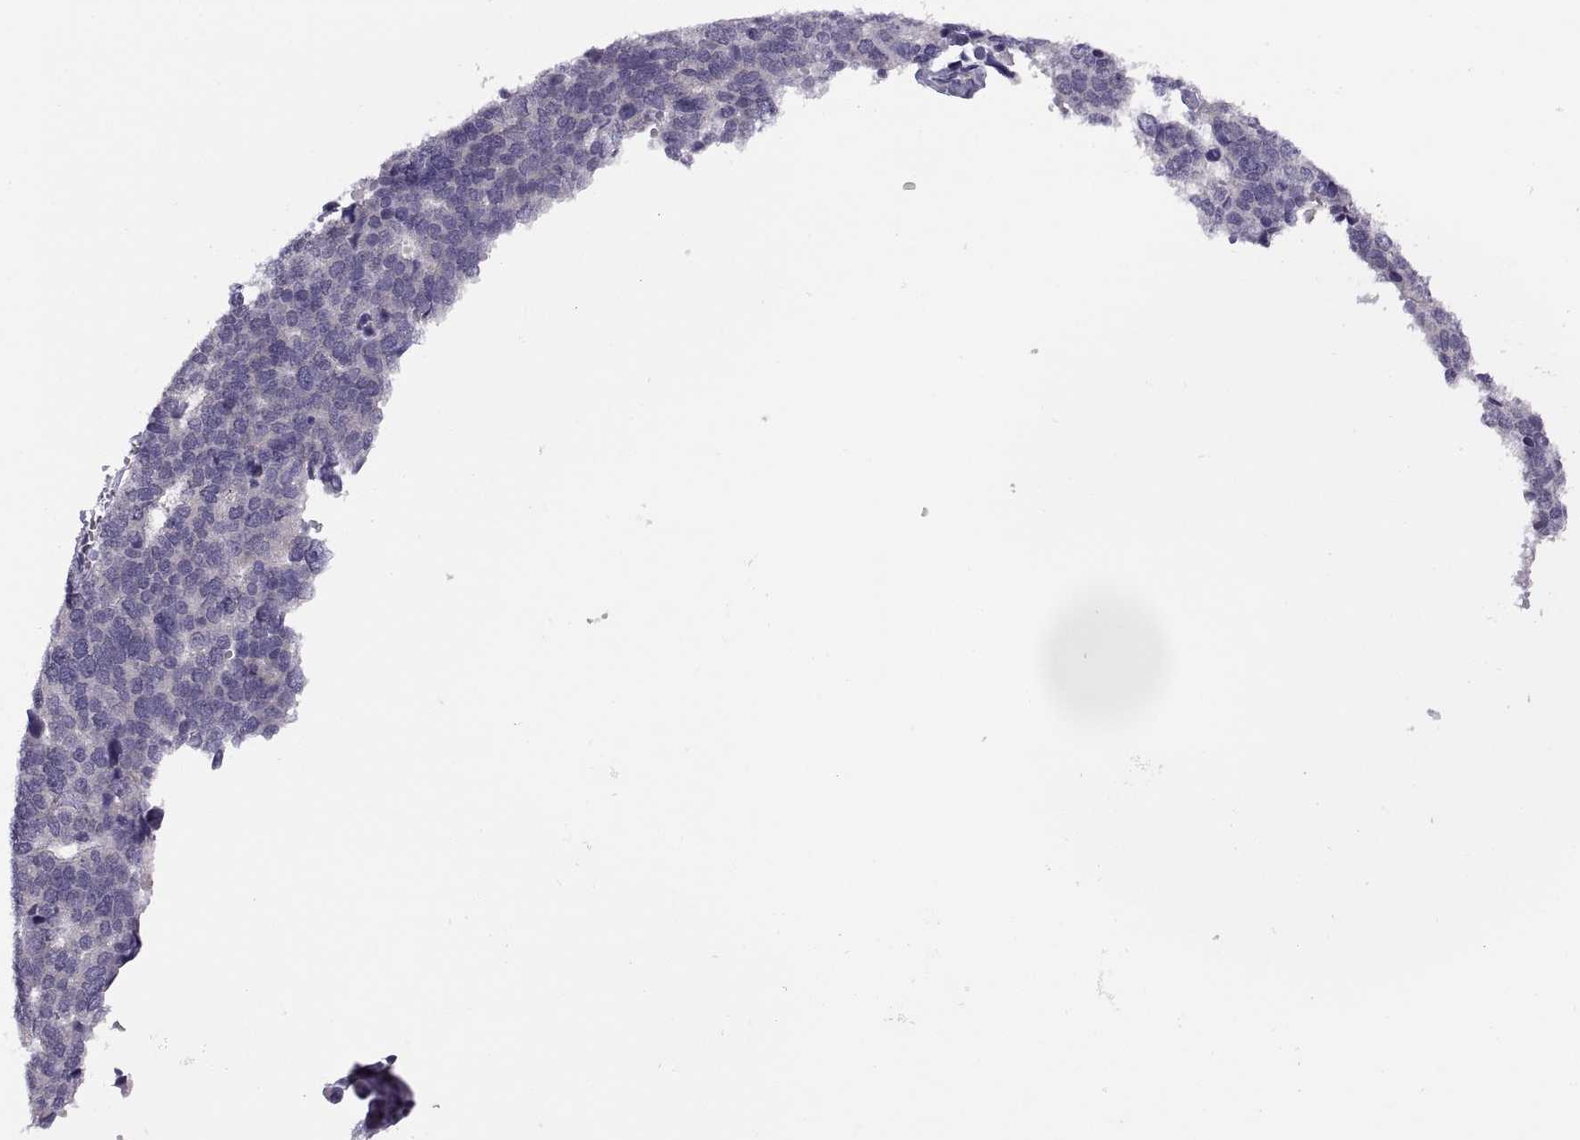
{"staining": {"intensity": "negative", "quantity": "none", "location": "none"}, "tissue": "stomach cancer", "cell_type": "Tumor cells", "image_type": "cancer", "snomed": [{"axis": "morphology", "description": "Adenocarcinoma, NOS"}, {"axis": "topography", "description": "Stomach"}], "caption": "The histopathology image exhibits no significant staining in tumor cells of adenocarcinoma (stomach).", "gene": "TTC21A", "patient": {"sex": "male", "age": 69}}